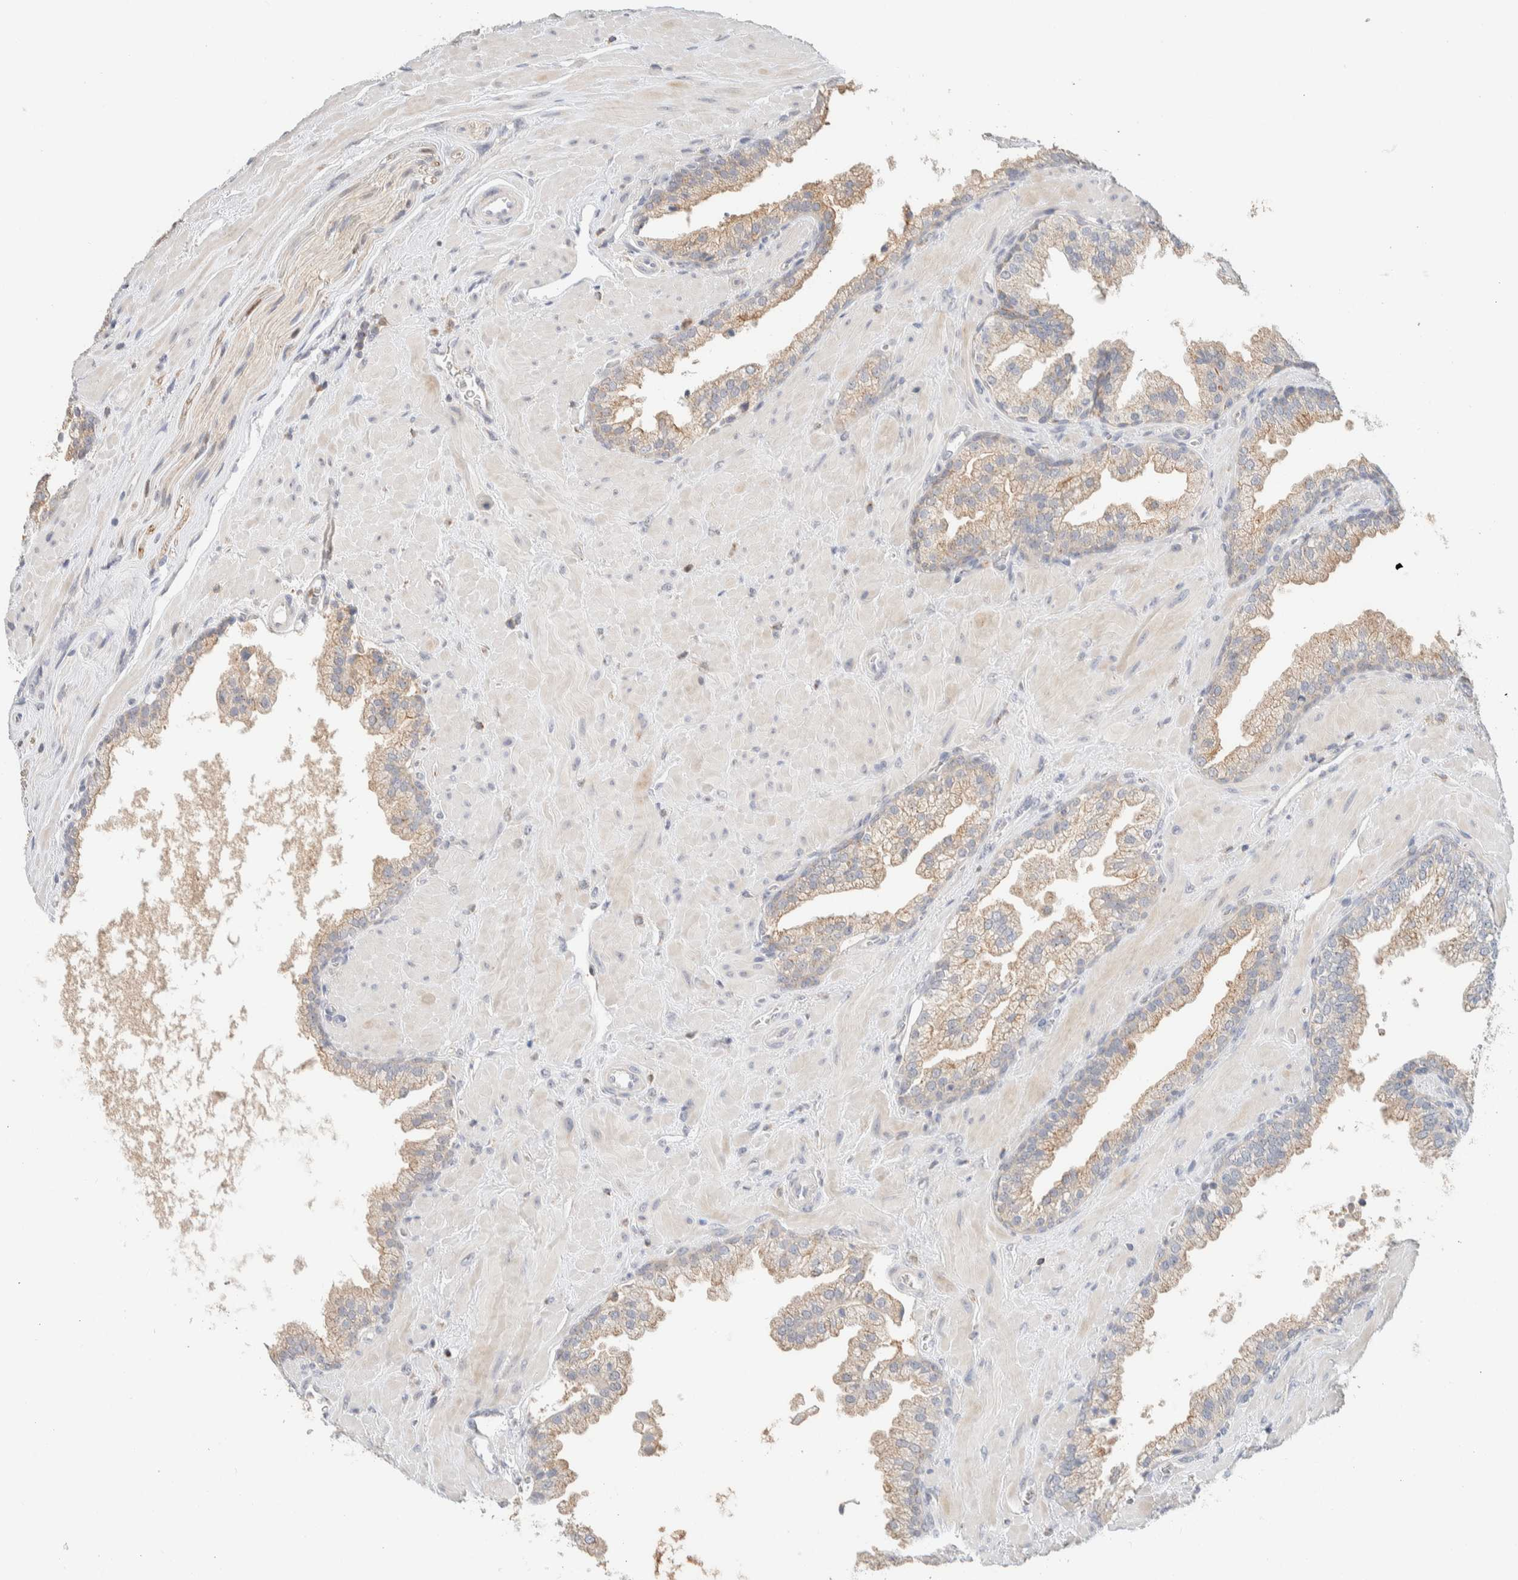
{"staining": {"intensity": "moderate", "quantity": ">75%", "location": "cytoplasmic/membranous"}, "tissue": "prostate cancer", "cell_type": "Tumor cells", "image_type": "cancer", "snomed": [{"axis": "morphology", "description": "Adenocarcinoma, Low grade"}, {"axis": "topography", "description": "Prostate"}], "caption": "Tumor cells show medium levels of moderate cytoplasmic/membranous positivity in approximately >75% of cells in human prostate cancer (adenocarcinoma (low-grade)).", "gene": "HDHD3", "patient": {"sex": "male", "age": 71}}